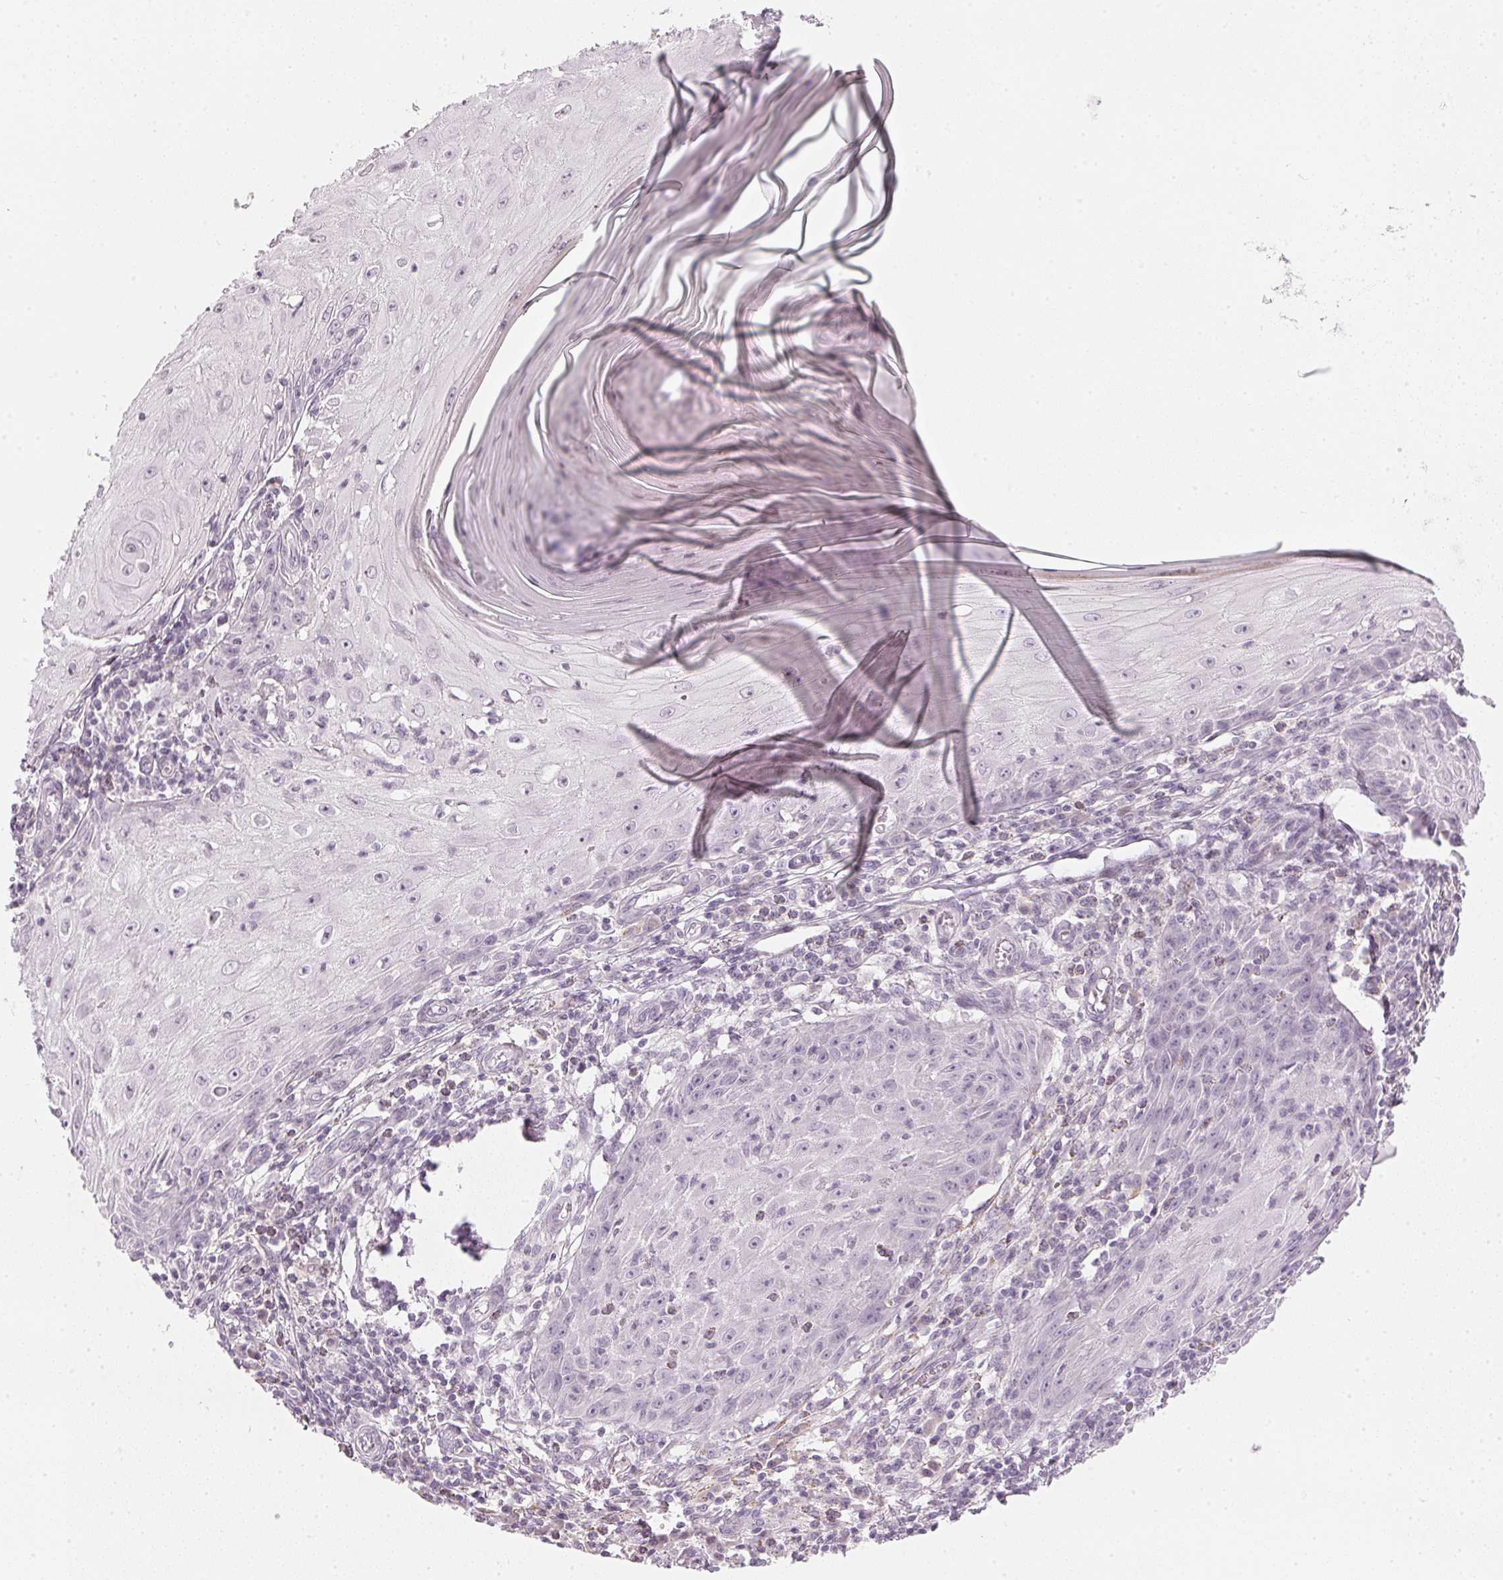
{"staining": {"intensity": "negative", "quantity": "none", "location": "none"}, "tissue": "skin cancer", "cell_type": "Tumor cells", "image_type": "cancer", "snomed": [{"axis": "morphology", "description": "Squamous cell carcinoma, NOS"}, {"axis": "topography", "description": "Skin"}], "caption": "Protein analysis of skin cancer reveals no significant positivity in tumor cells. The staining is performed using DAB brown chromogen with nuclei counter-stained in using hematoxylin.", "gene": "SFRP4", "patient": {"sex": "female", "age": 73}}